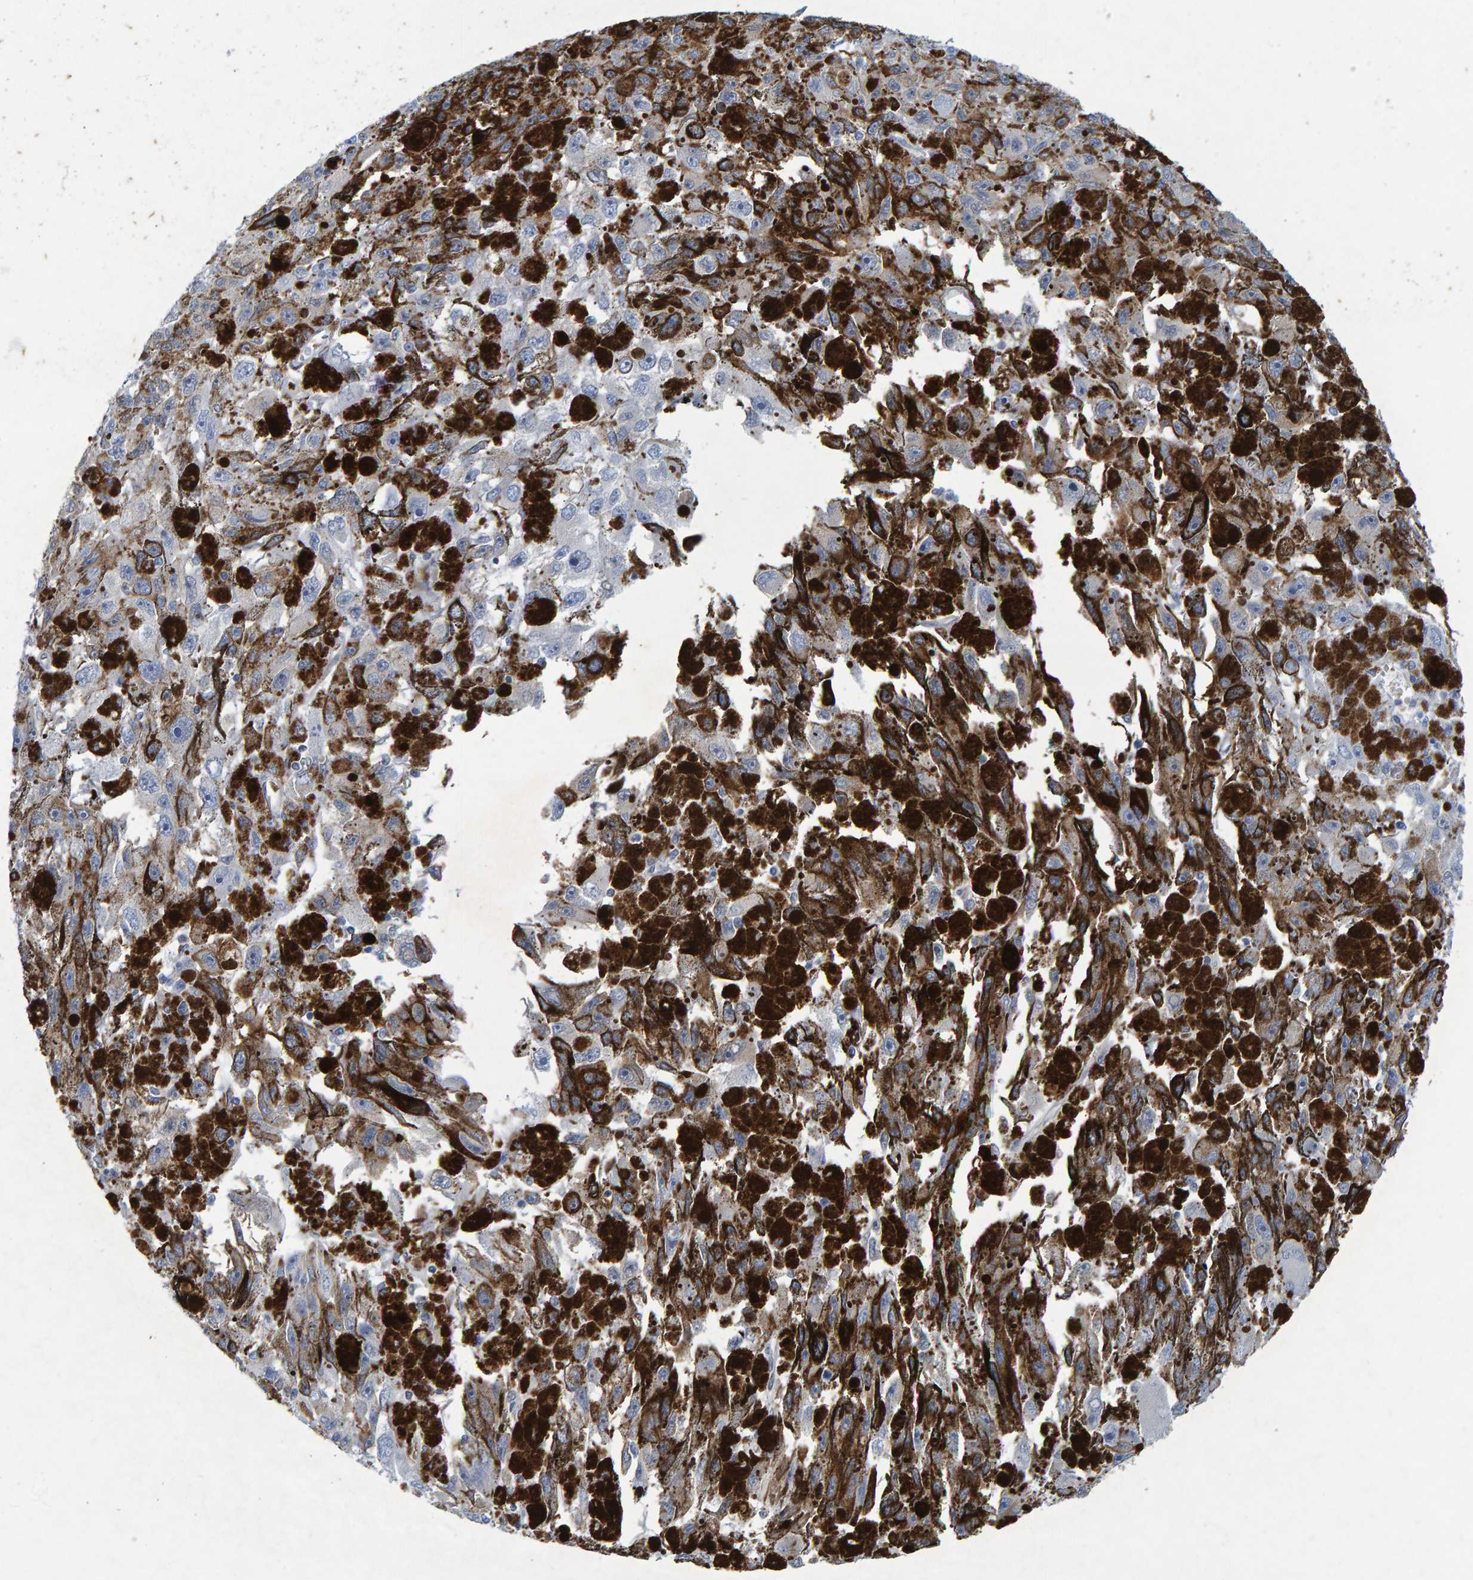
{"staining": {"intensity": "negative", "quantity": "none", "location": "none"}, "tissue": "melanoma", "cell_type": "Tumor cells", "image_type": "cancer", "snomed": [{"axis": "morphology", "description": "Malignant melanoma, NOS"}, {"axis": "topography", "description": "Skin"}], "caption": "There is no significant expression in tumor cells of melanoma.", "gene": "ALAD", "patient": {"sex": "female", "age": 104}}